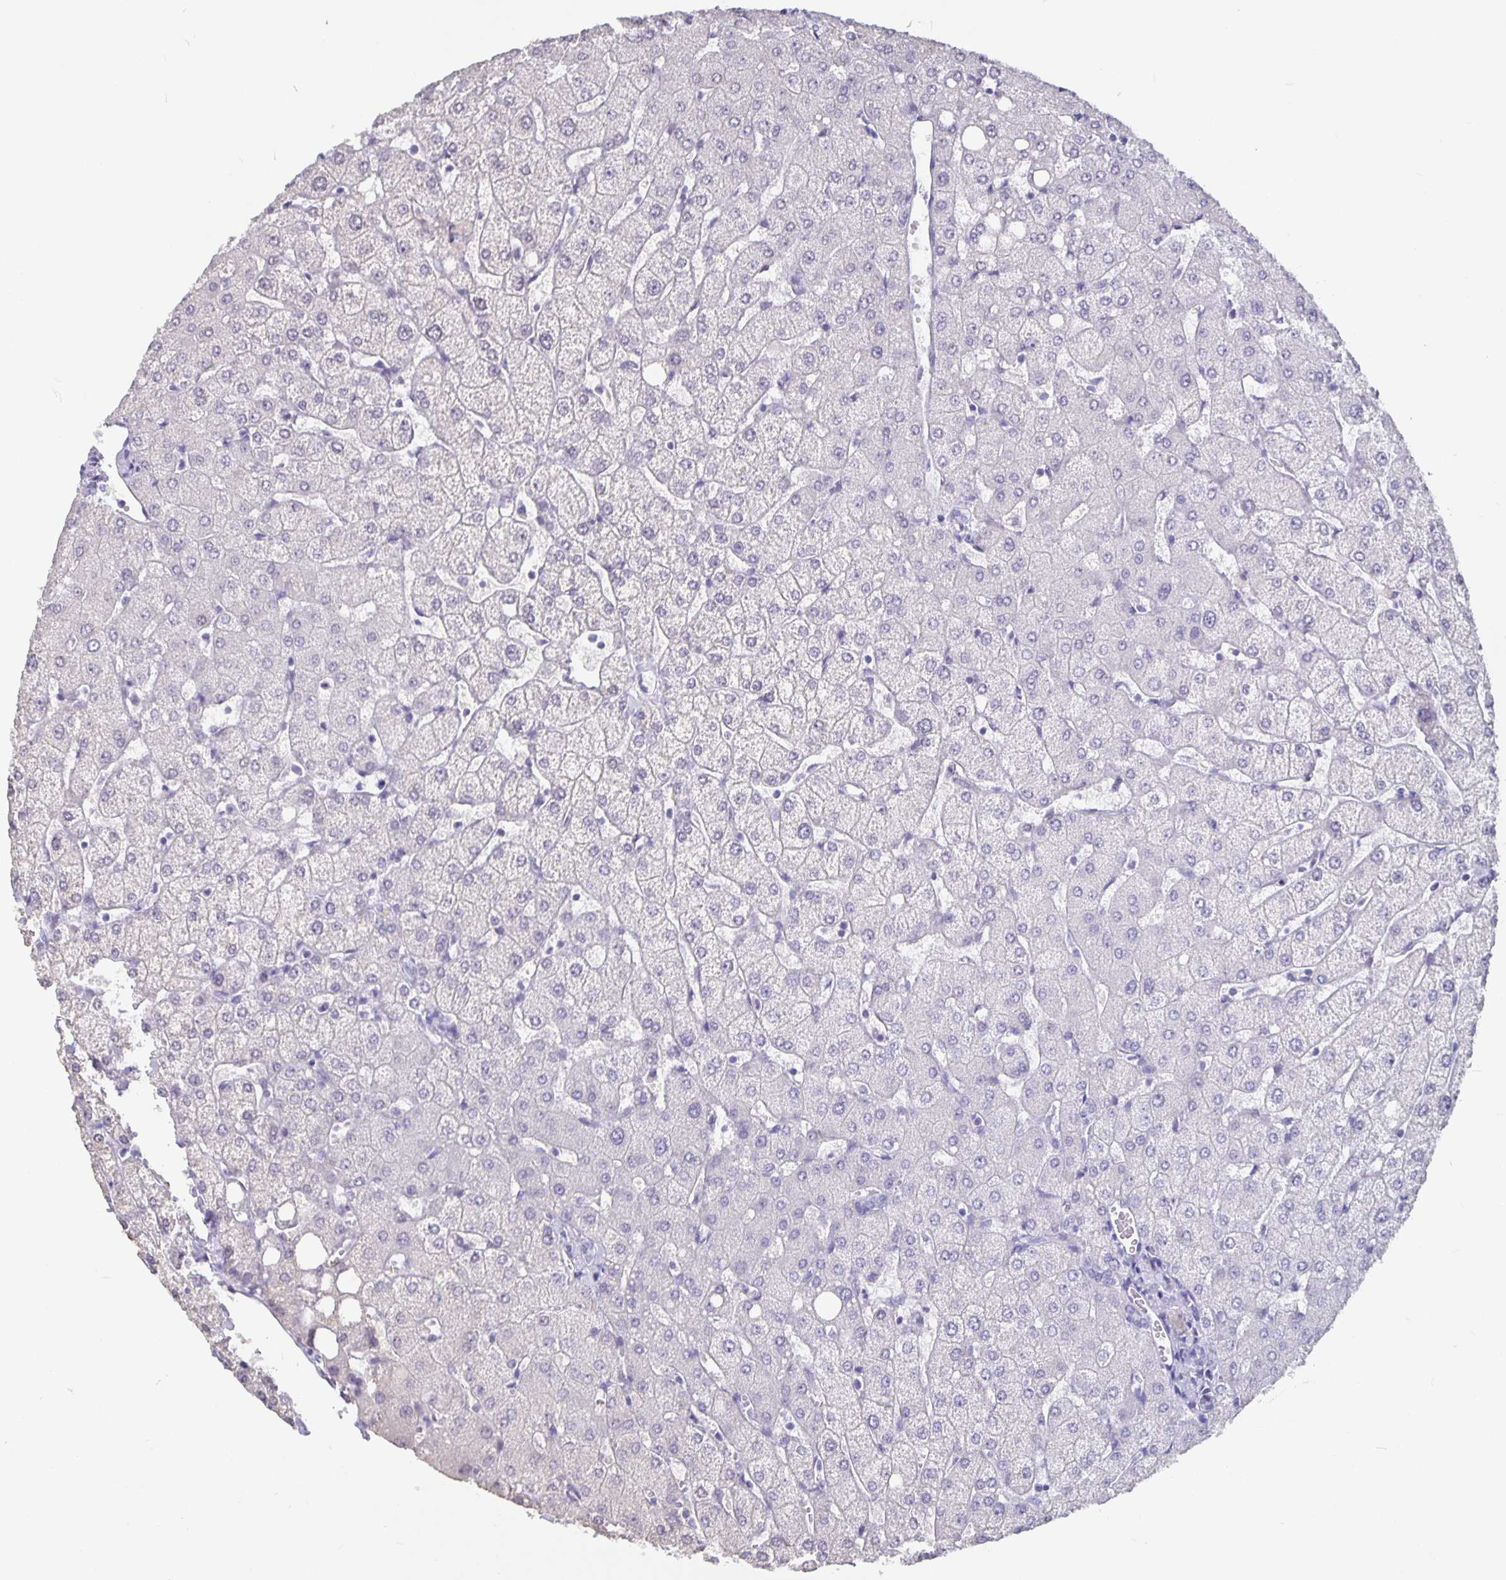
{"staining": {"intensity": "negative", "quantity": "none", "location": "none"}, "tissue": "liver", "cell_type": "Cholangiocytes", "image_type": "normal", "snomed": [{"axis": "morphology", "description": "Normal tissue, NOS"}, {"axis": "topography", "description": "Liver"}], "caption": "This image is of benign liver stained with IHC to label a protein in brown with the nuclei are counter-stained blue. There is no expression in cholangiocytes.", "gene": "OLIG2", "patient": {"sex": "female", "age": 54}}